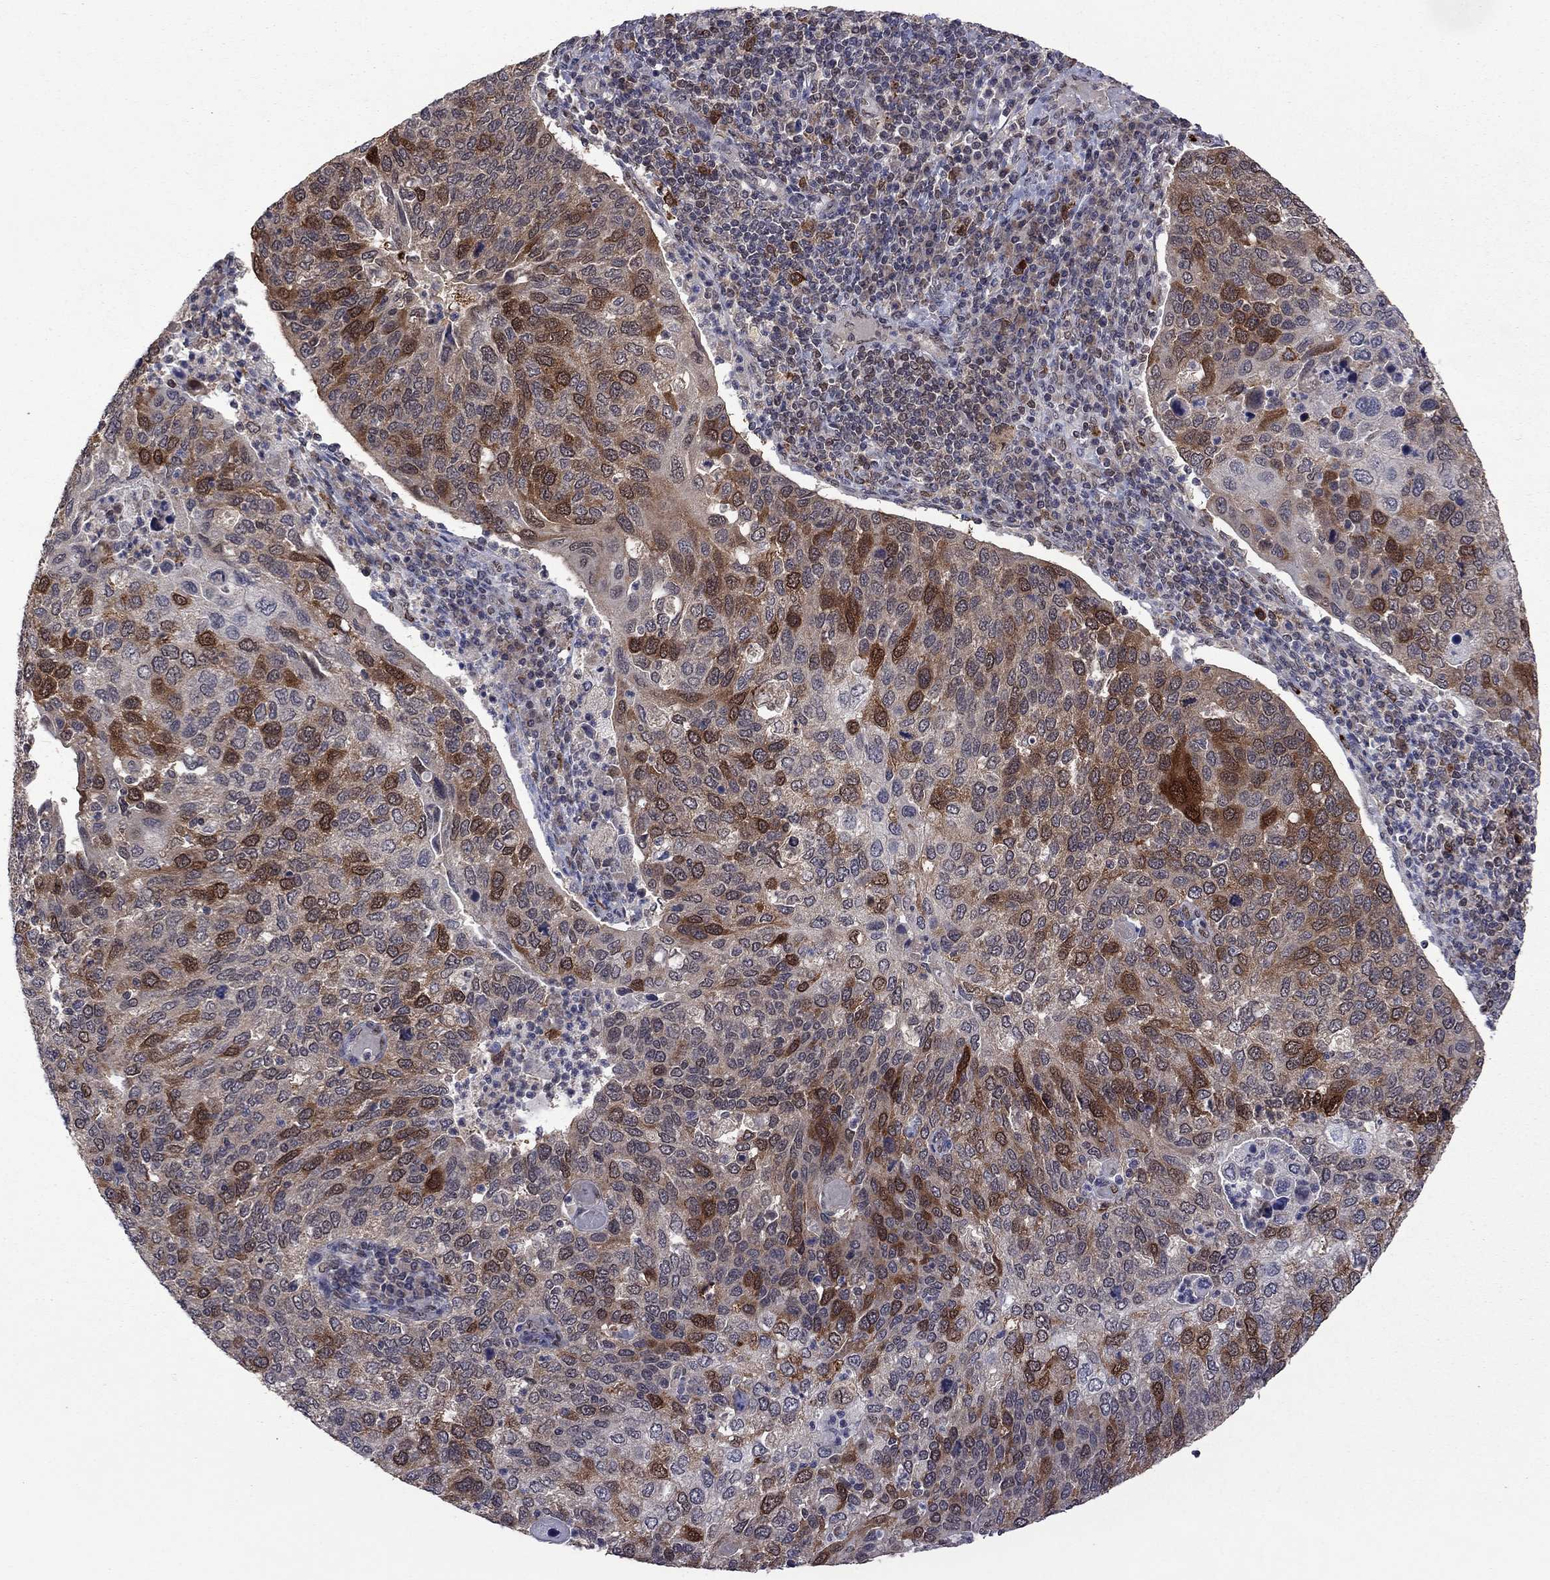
{"staining": {"intensity": "strong", "quantity": "<25%", "location": "cytoplasmic/membranous"}, "tissue": "cervical cancer", "cell_type": "Tumor cells", "image_type": "cancer", "snomed": [{"axis": "morphology", "description": "Squamous cell carcinoma, NOS"}, {"axis": "topography", "description": "Cervix"}], "caption": "Squamous cell carcinoma (cervical) stained with immunohistochemistry (IHC) shows strong cytoplasmic/membranous positivity in approximately <25% of tumor cells.", "gene": "GPAA1", "patient": {"sex": "female", "age": 54}}